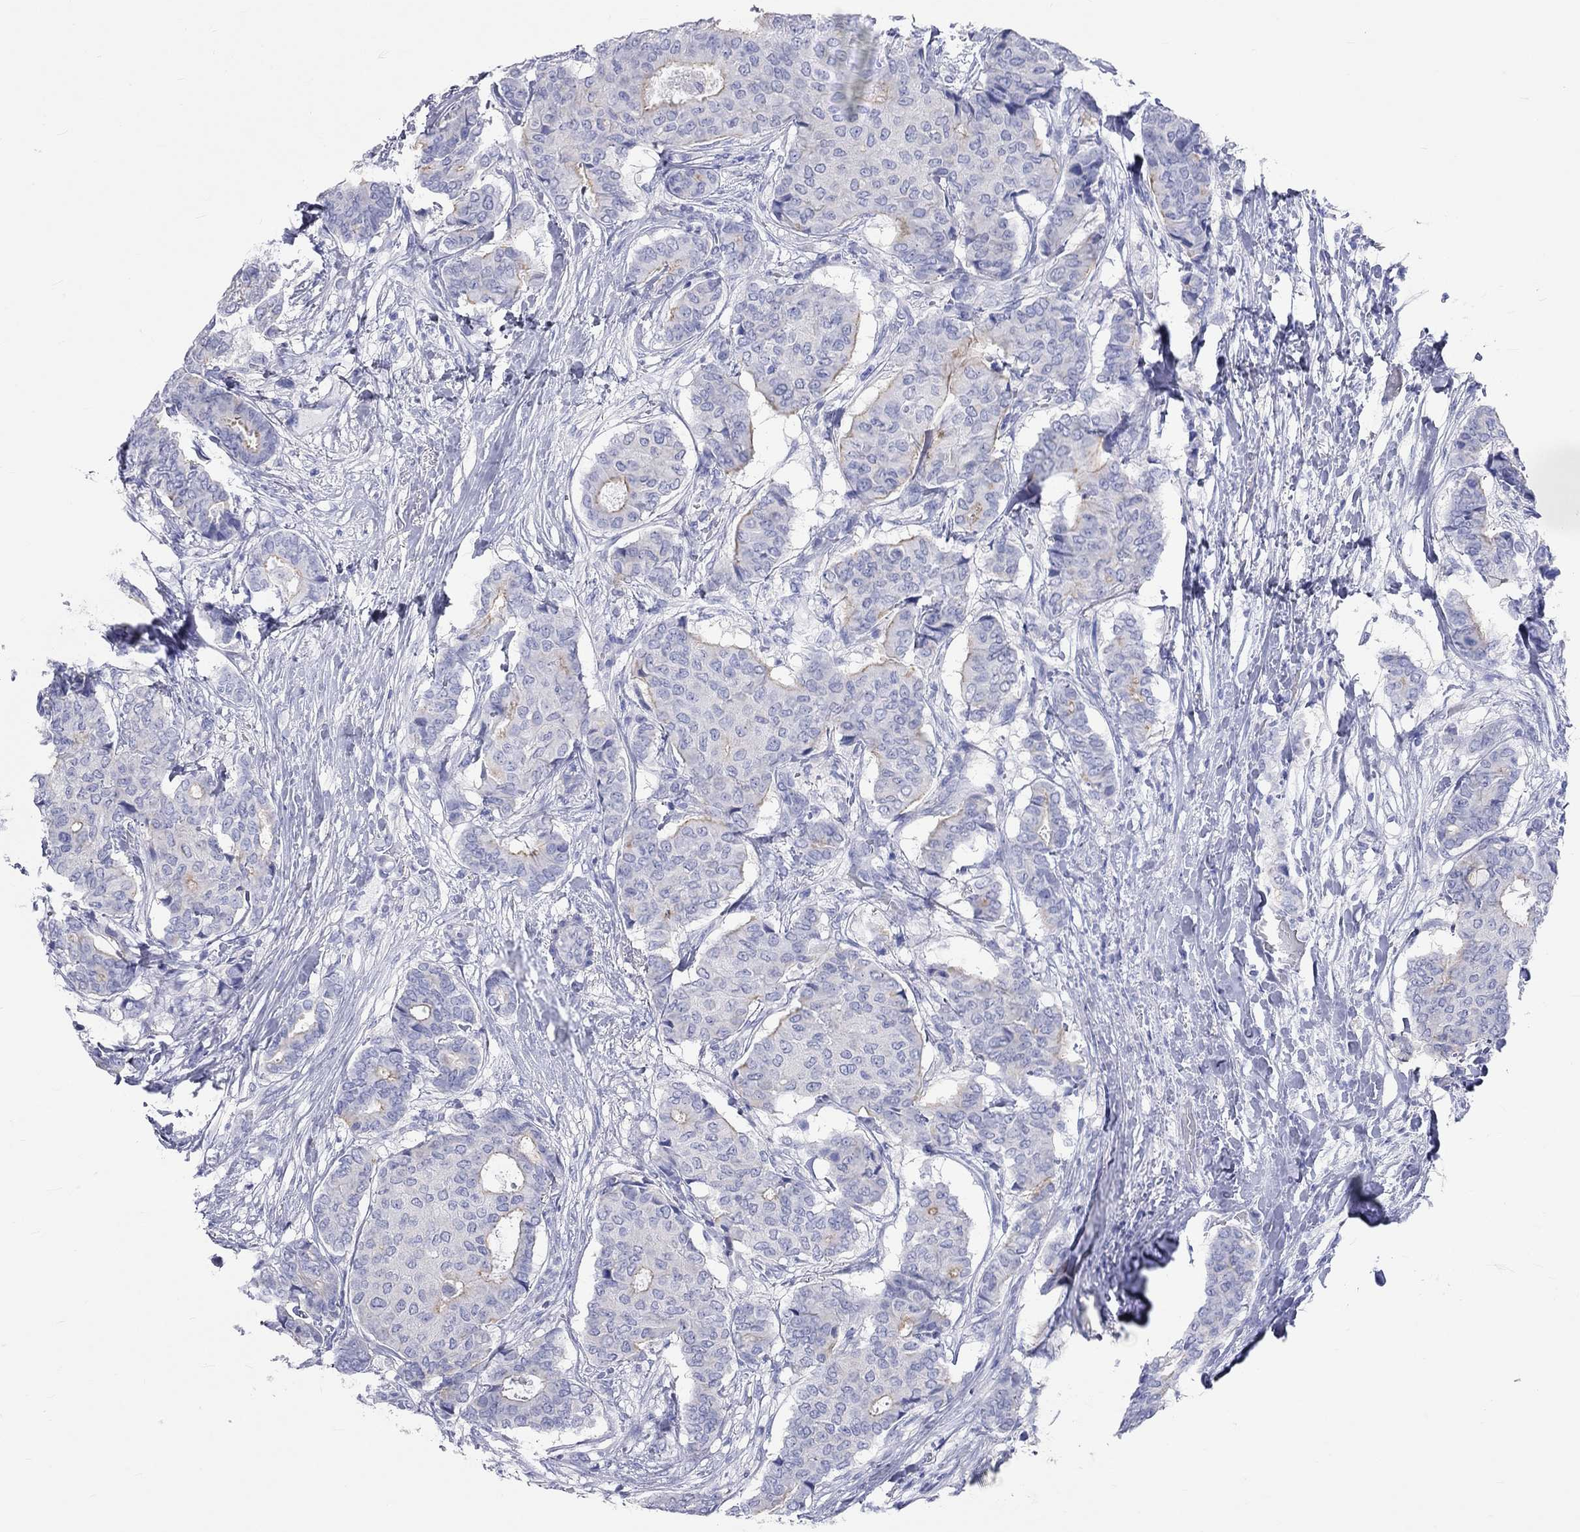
{"staining": {"intensity": "moderate", "quantity": "<25%", "location": "cytoplasmic/membranous"}, "tissue": "breast cancer", "cell_type": "Tumor cells", "image_type": "cancer", "snomed": [{"axis": "morphology", "description": "Duct carcinoma"}, {"axis": "topography", "description": "Breast"}], "caption": "Brown immunohistochemical staining in human breast cancer (infiltrating ductal carcinoma) shows moderate cytoplasmic/membranous staining in about <25% of tumor cells.", "gene": "SPATA9", "patient": {"sex": "female", "age": 75}}